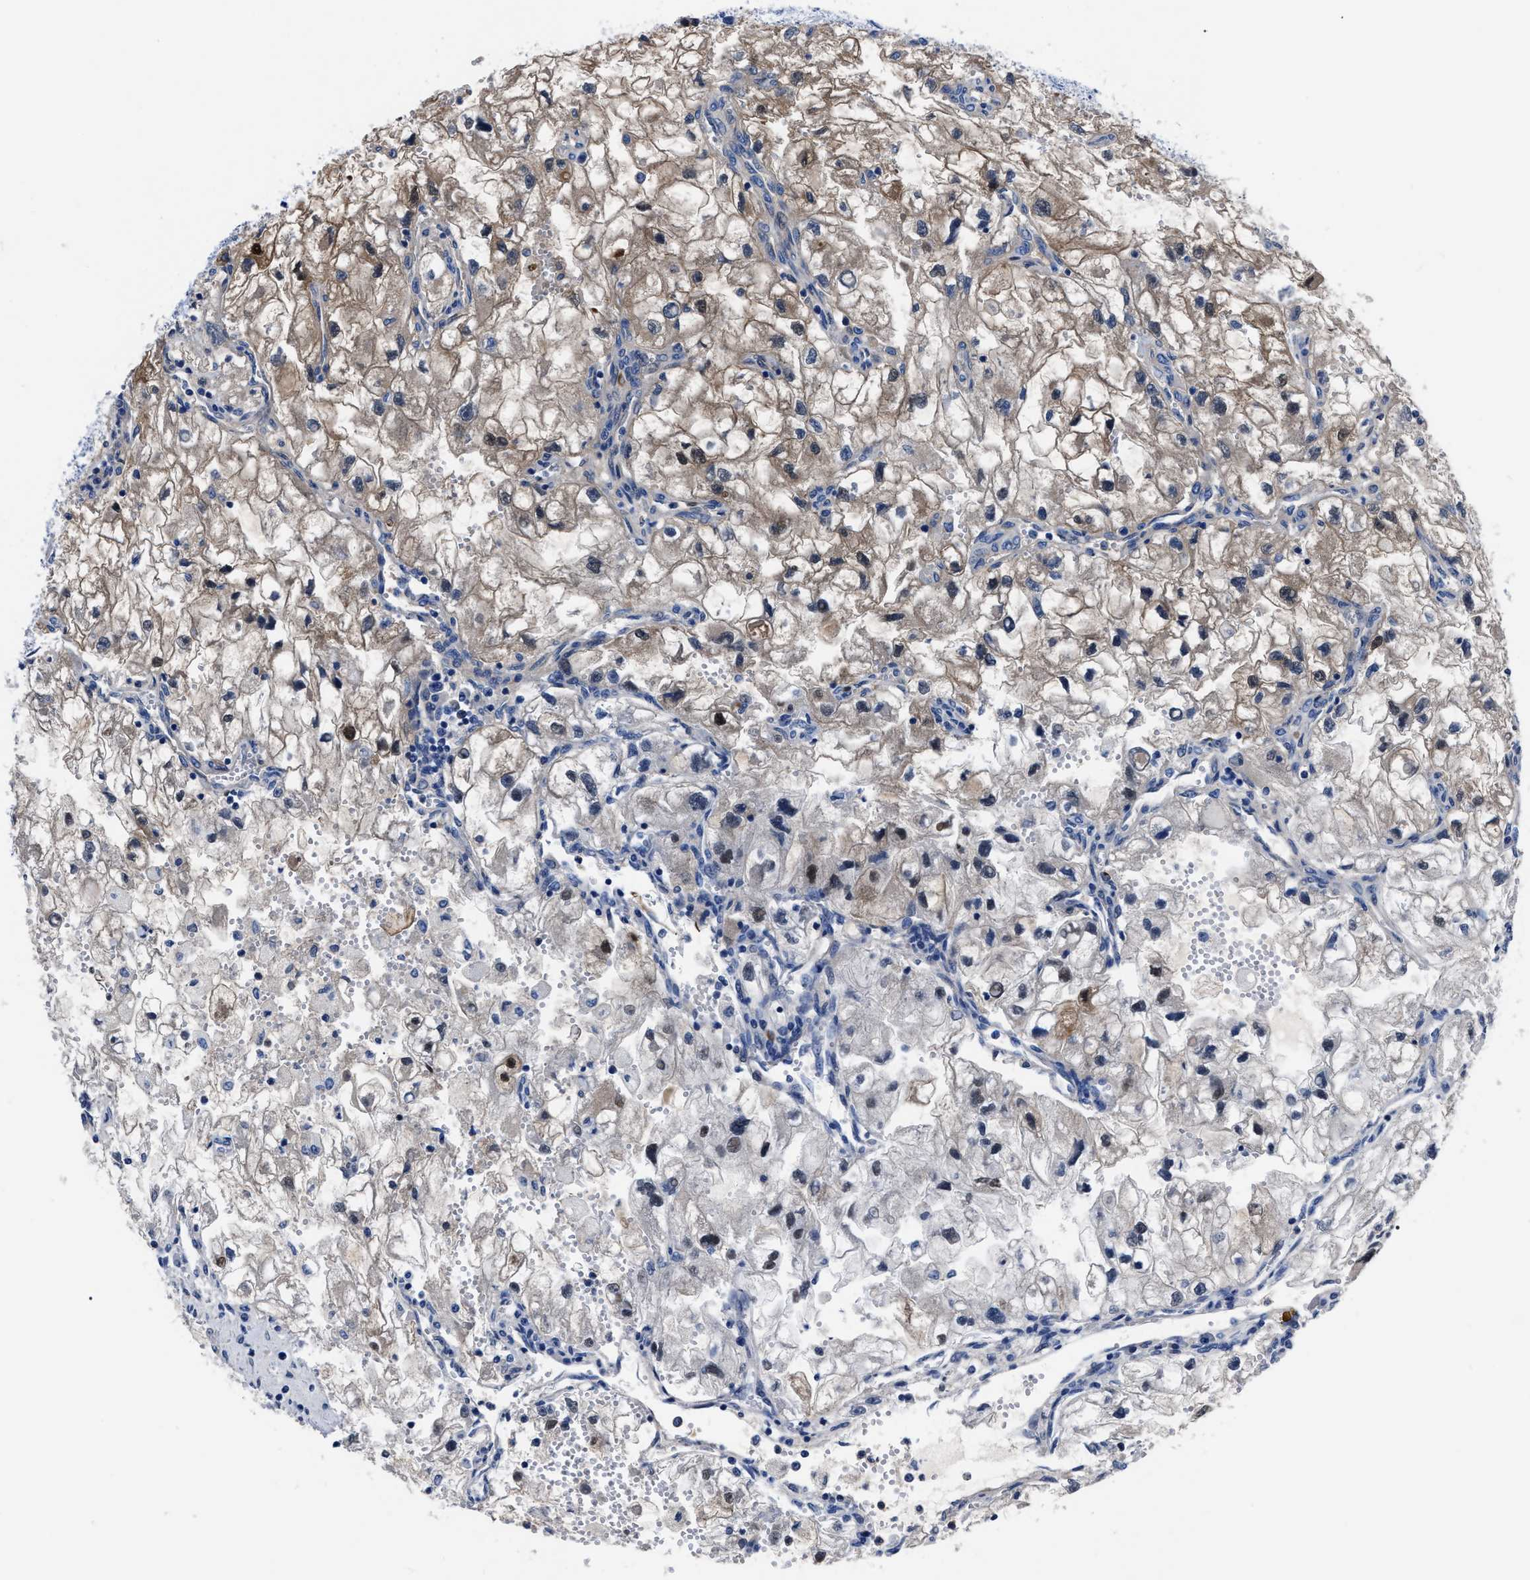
{"staining": {"intensity": "moderate", "quantity": "<25%", "location": "cytoplasmic/membranous,nuclear"}, "tissue": "renal cancer", "cell_type": "Tumor cells", "image_type": "cancer", "snomed": [{"axis": "morphology", "description": "Adenocarcinoma, NOS"}, {"axis": "topography", "description": "Kidney"}], "caption": "Immunohistochemistry (IHC) staining of adenocarcinoma (renal), which displays low levels of moderate cytoplasmic/membranous and nuclear expression in about <25% of tumor cells indicating moderate cytoplasmic/membranous and nuclear protein expression. The staining was performed using DAB (3,3'-diaminobenzidine) (brown) for protein detection and nuclei were counterstained in hematoxylin (blue).", "gene": "OR10G3", "patient": {"sex": "female", "age": 70}}